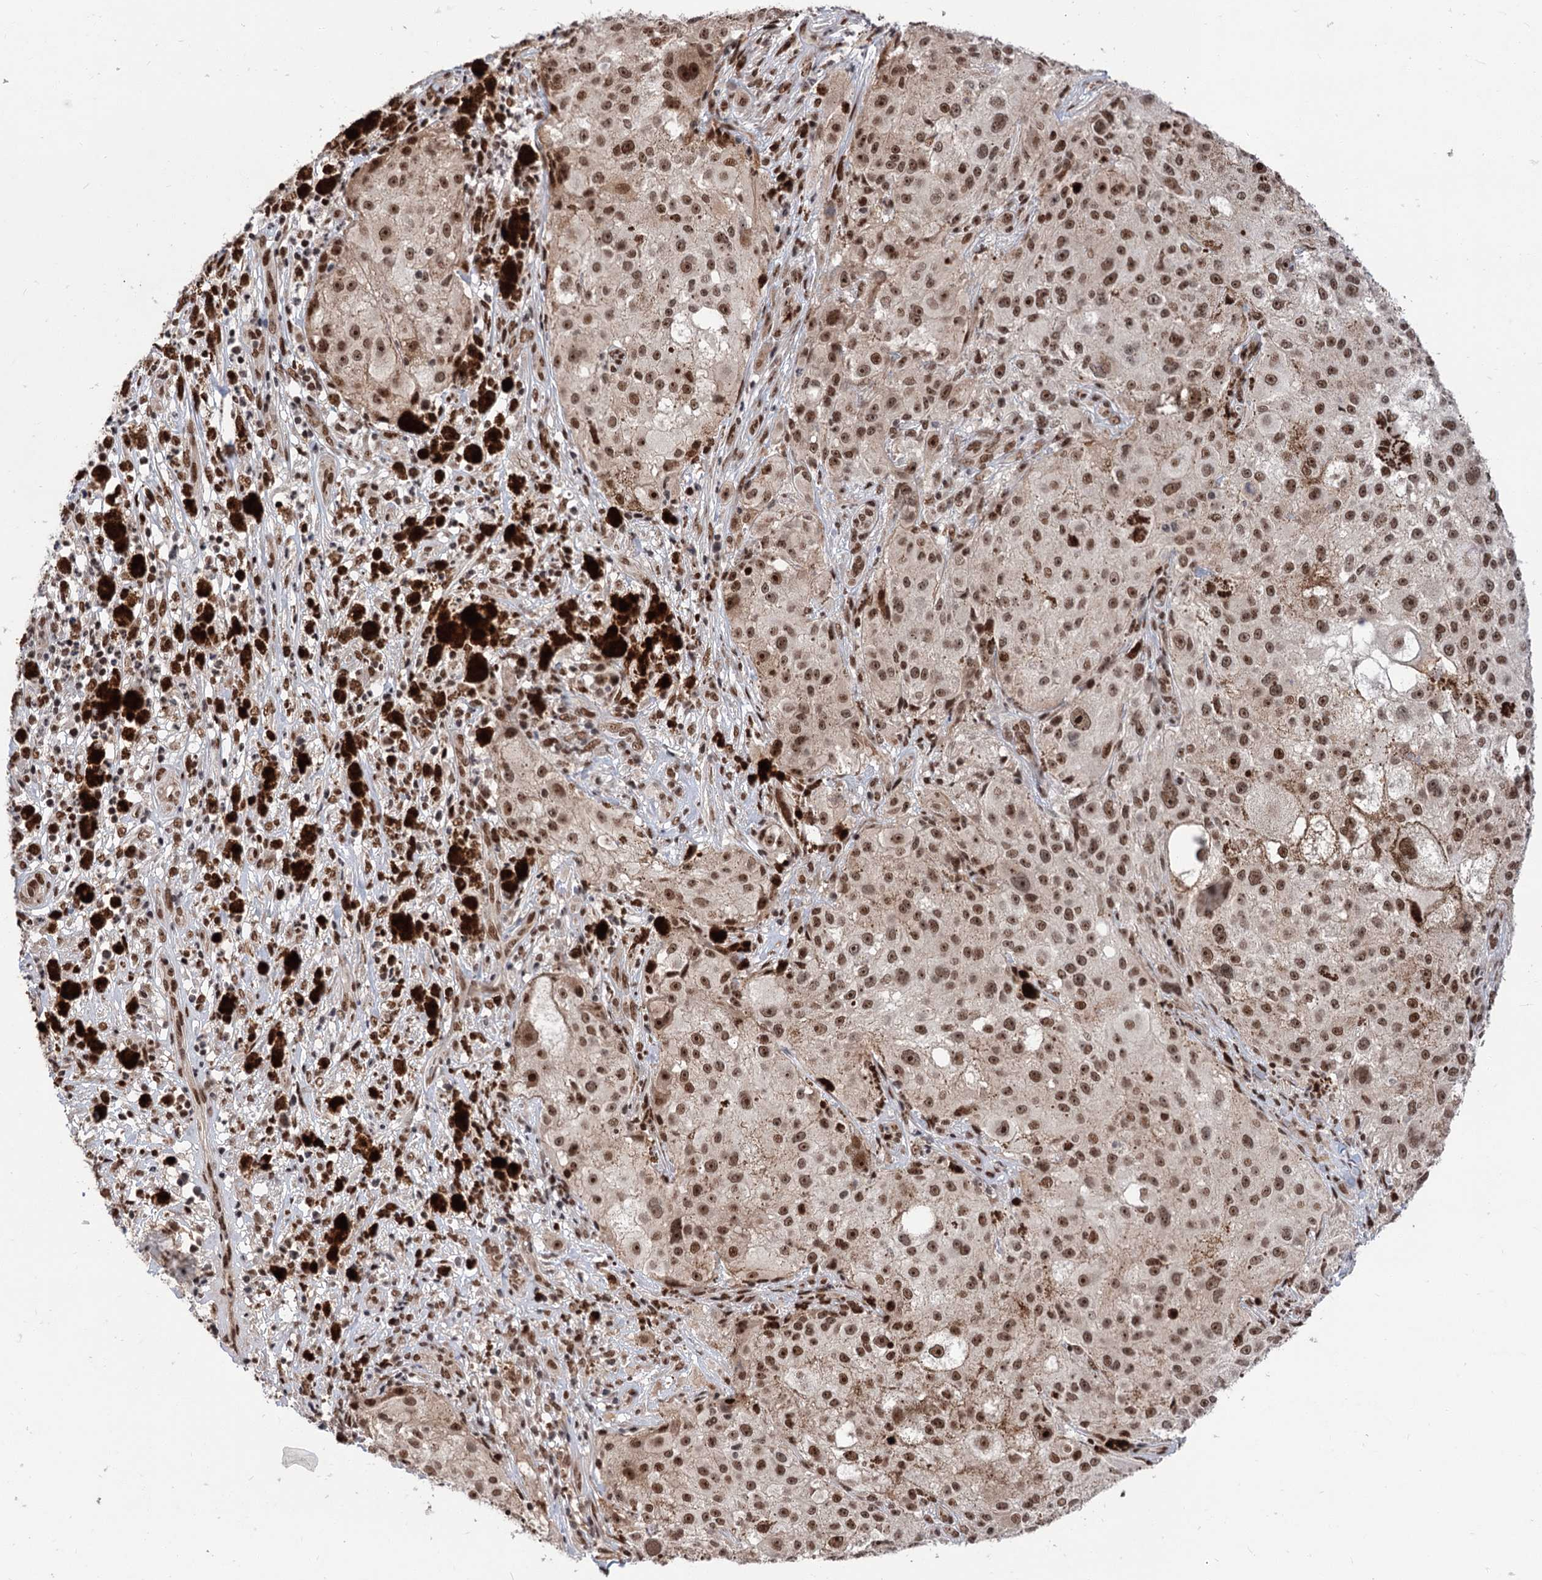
{"staining": {"intensity": "moderate", "quantity": ">75%", "location": "nuclear"}, "tissue": "melanoma", "cell_type": "Tumor cells", "image_type": "cancer", "snomed": [{"axis": "morphology", "description": "Necrosis, NOS"}, {"axis": "morphology", "description": "Malignant melanoma, NOS"}, {"axis": "topography", "description": "Skin"}], "caption": "High-magnification brightfield microscopy of malignant melanoma stained with DAB (3,3'-diaminobenzidine) (brown) and counterstained with hematoxylin (blue). tumor cells exhibit moderate nuclear positivity is seen in about>75% of cells. (IHC, brightfield microscopy, high magnification).", "gene": "MAML1", "patient": {"sex": "female", "age": 87}}